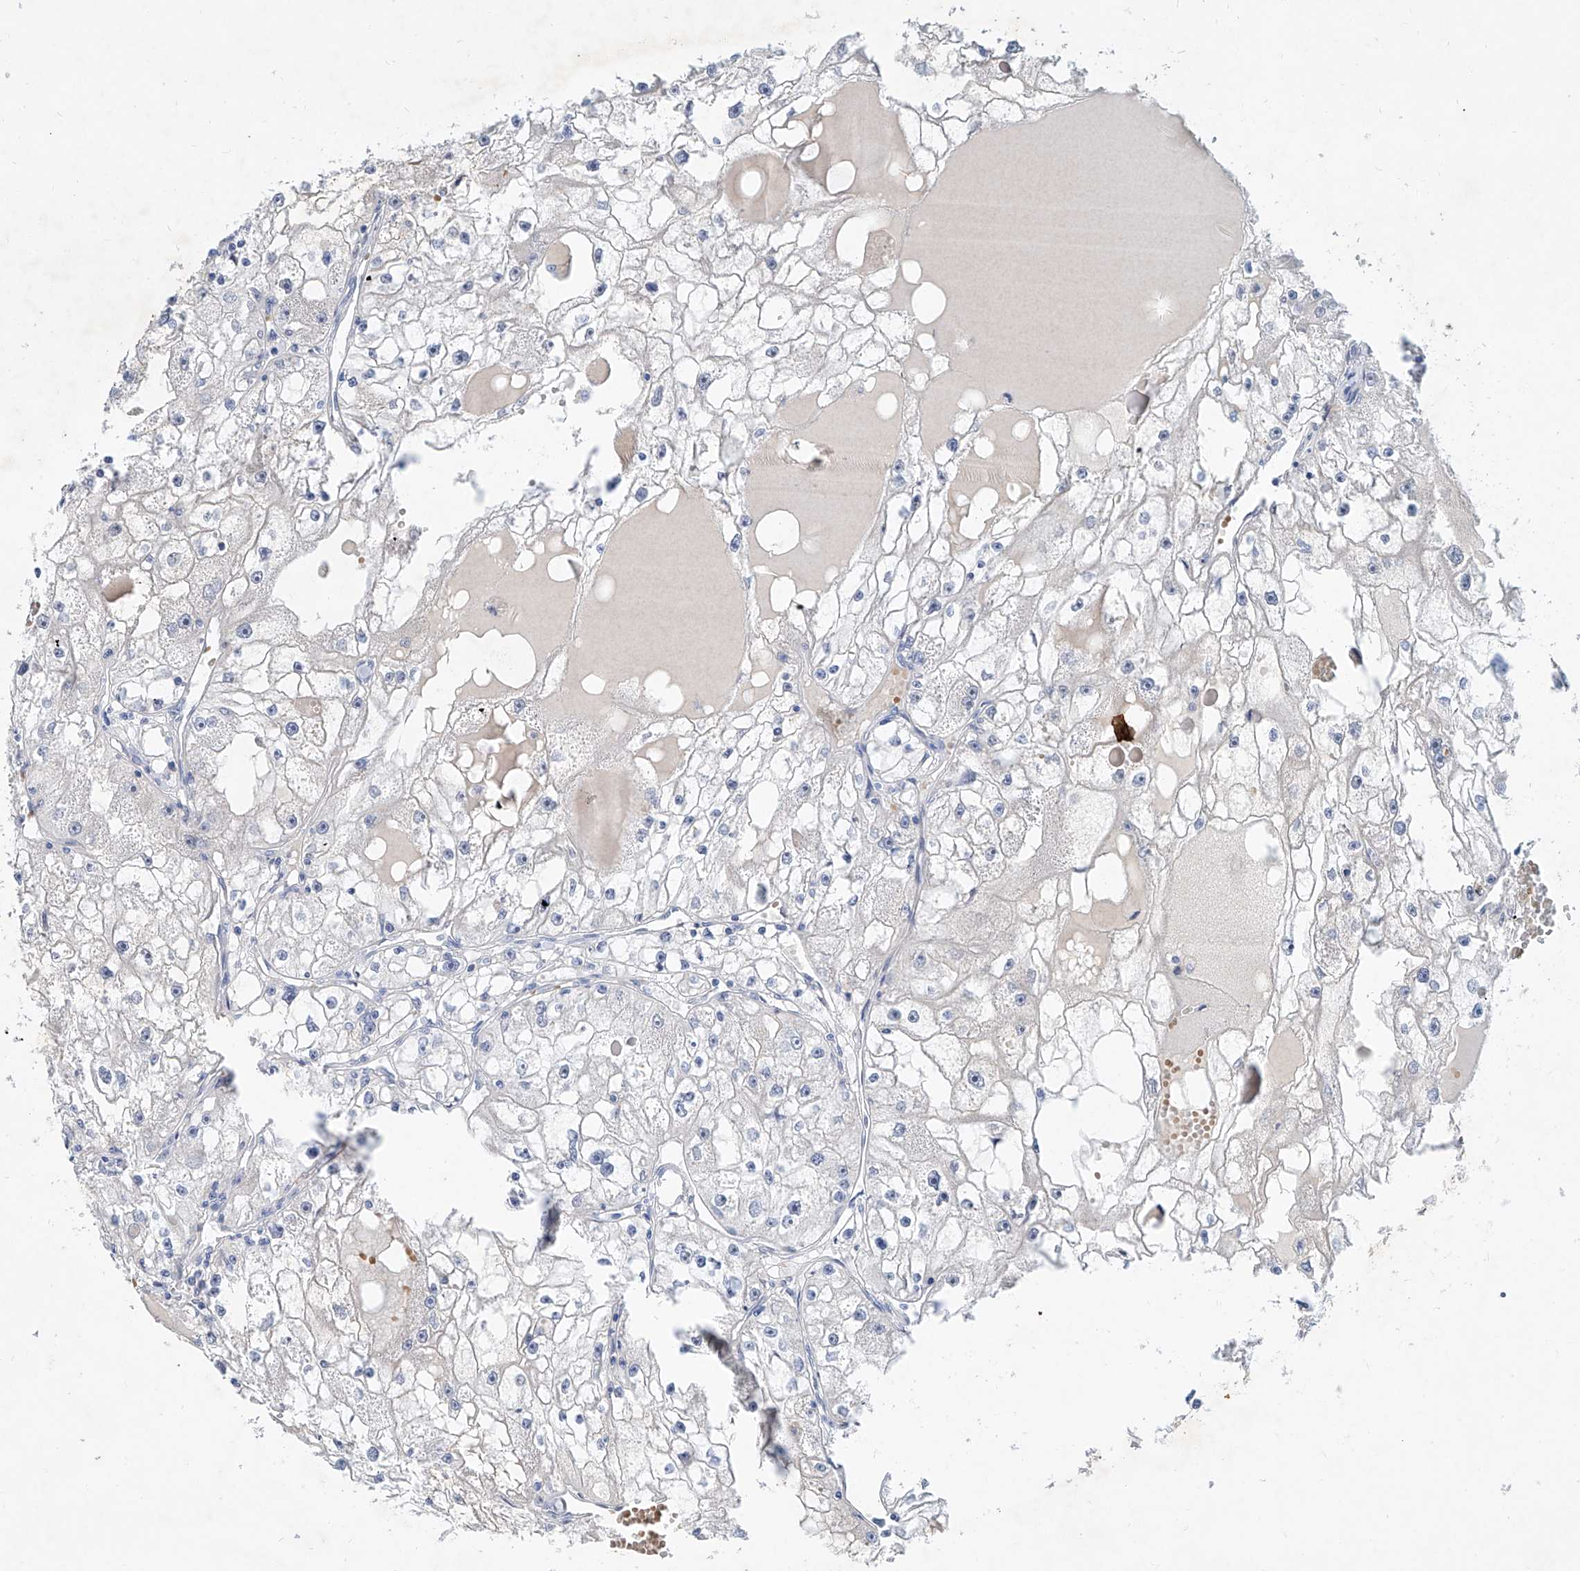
{"staining": {"intensity": "negative", "quantity": "none", "location": "none"}, "tissue": "renal cancer", "cell_type": "Tumor cells", "image_type": "cancer", "snomed": [{"axis": "morphology", "description": "Adenocarcinoma, NOS"}, {"axis": "topography", "description": "Kidney"}], "caption": "Protein analysis of renal cancer (adenocarcinoma) demonstrates no significant expression in tumor cells. Nuclei are stained in blue.", "gene": "BPTF", "patient": {"sex": "male", "age": 56}}